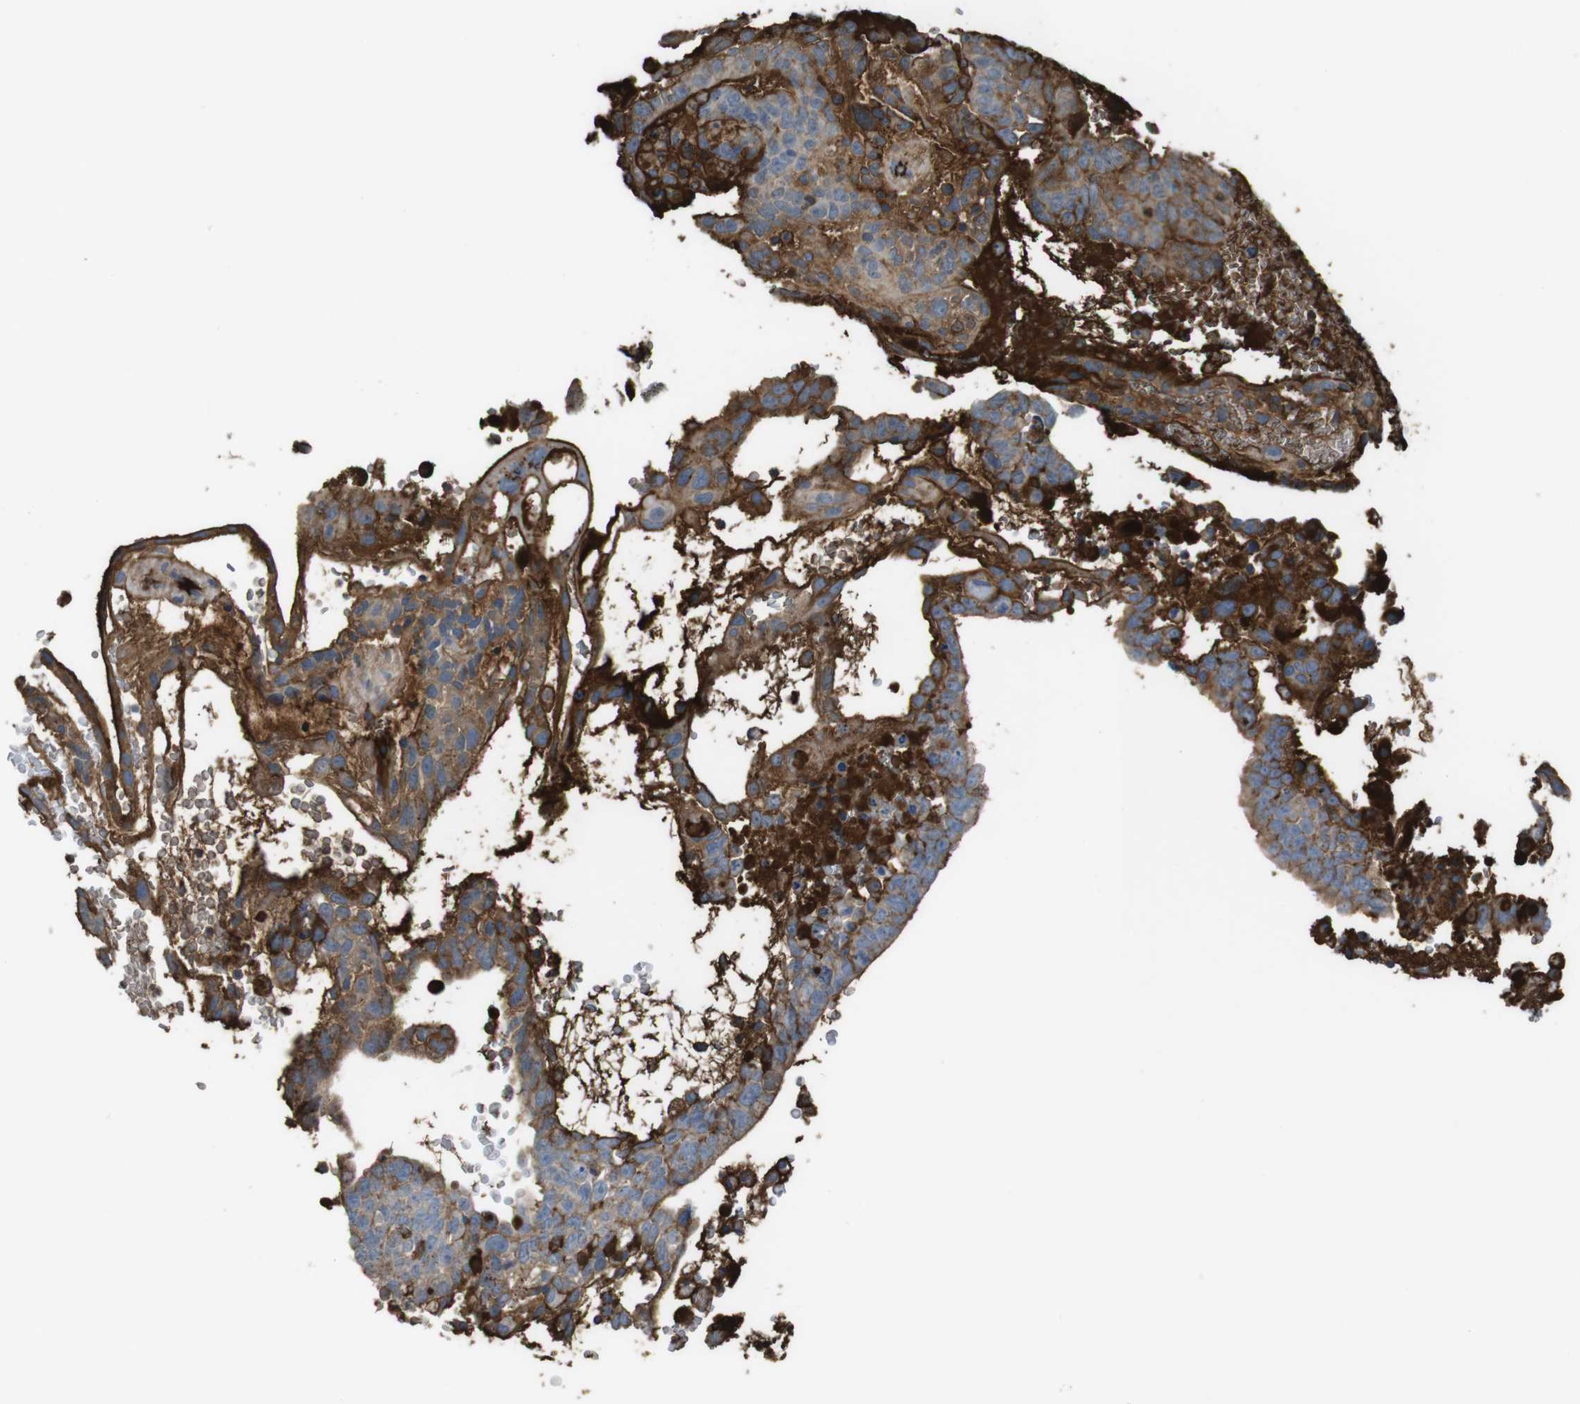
{"staining": {"intensity": "strong", "quantity": "25%-75%", "location": "cytoplasmic/membranous"}, "tissue": "testis cancer", "cell_type": "Tumor cells", "image_type": "cancer", "snomed": [{"axis": "morphology", "description": "Seminoma, NOS"}, {"axis": "morphology", "description": "Carcinoma, Embryonal, NOS"}, {"axis": "topography", "description": "Testis"}], "caption": "There is high levels of strong cytoplasmic/membranous positivity in tumor cells of testis cancer, as demonstrated by immunohistochemical staining (brown color).", "gene": "LTBP4", "patient": {"sex": "male", "age": 52}}